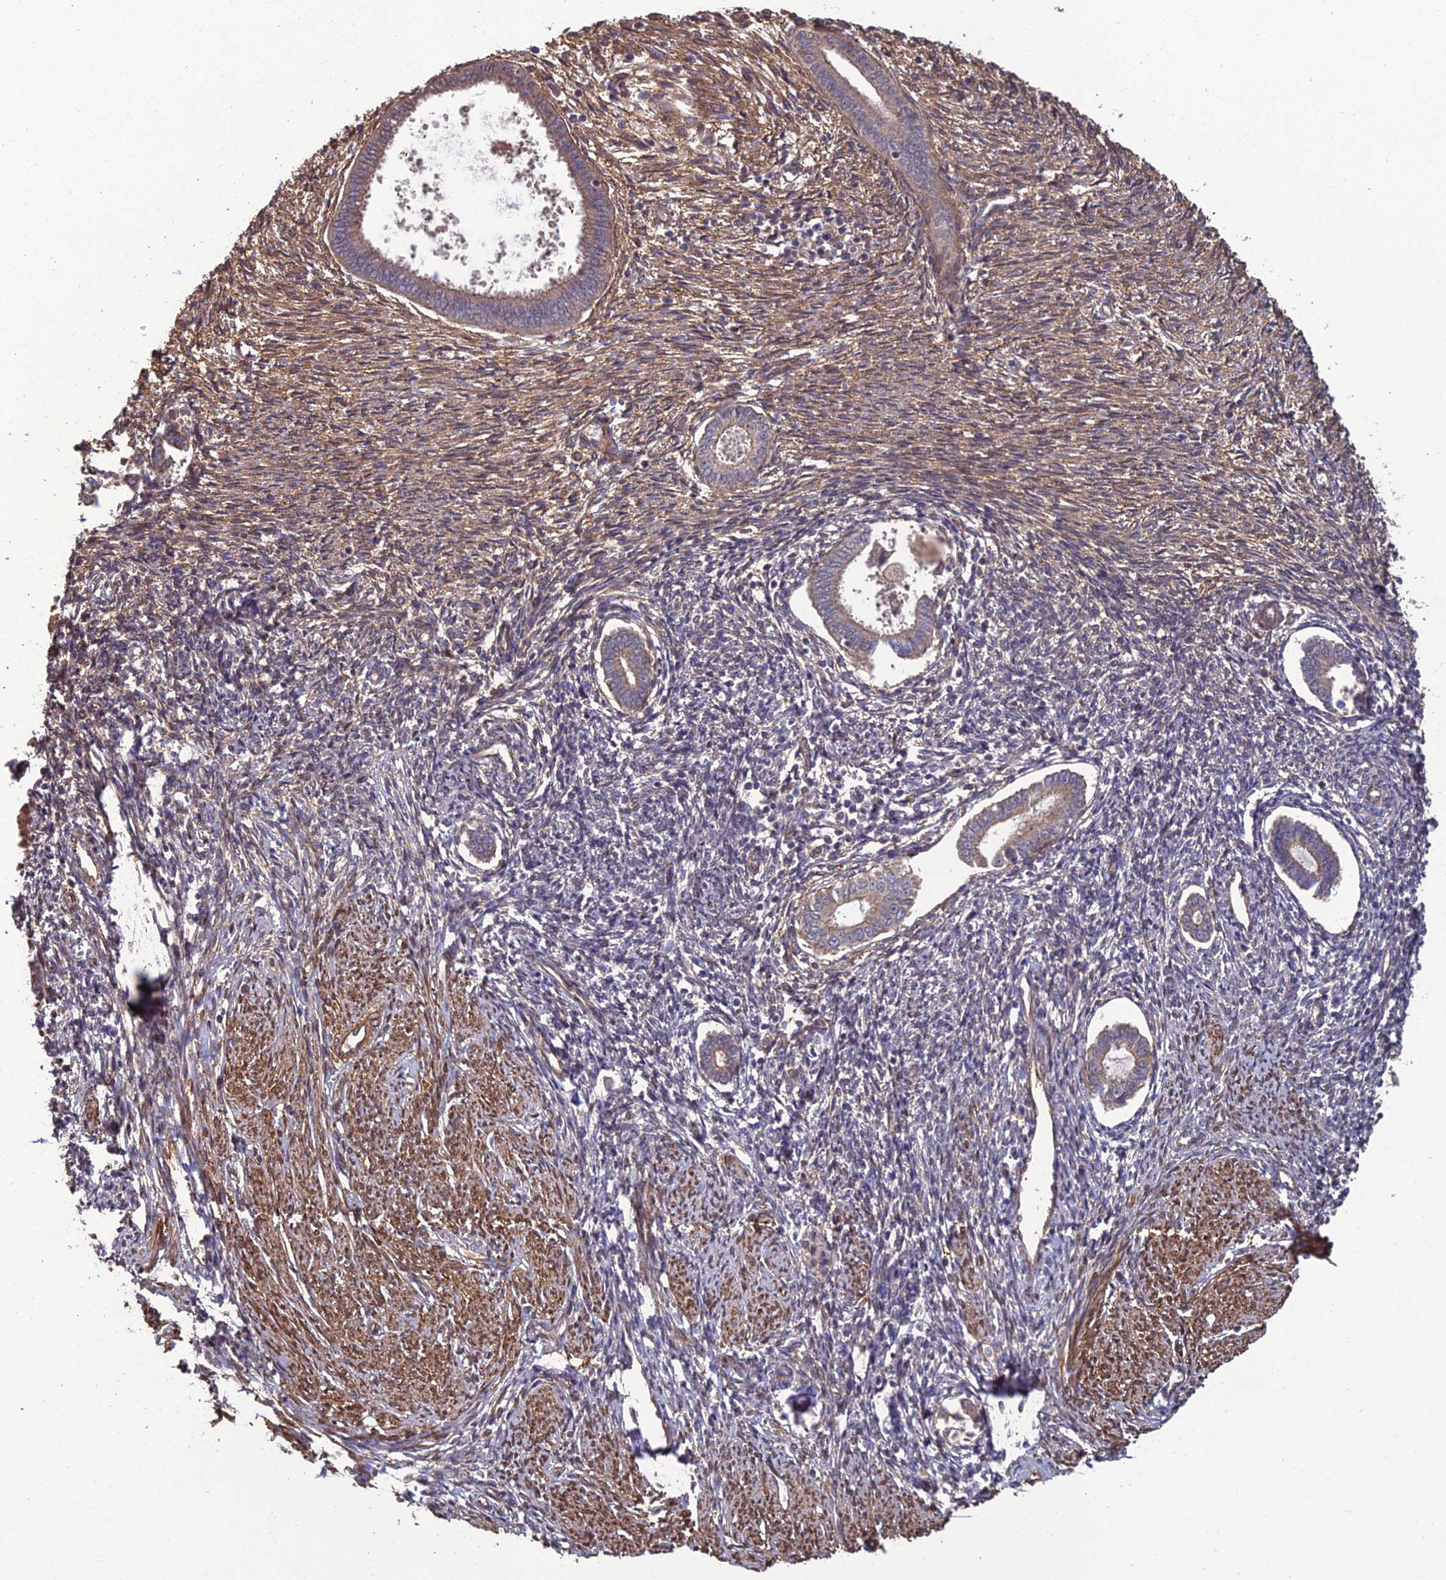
{"staining": {"intensity": "moderate", "quantity": "<25%", "location": "cytoplasmic/membranous"}, "tissue": "endometrium", "cell_type": "Cells in endometrial stroma", "image_type": "normal", "snomed": [{"axis": "morphology", "description": "Normal tissue, NOS"}, {"axis": "topography", "description": "Endometrium"}], "caption": "Human endometrium stained for a protein (brown) reveals moderate cytoplasmic/membranous positive expression in about <25% of cells in endometrial stroma.", "gene": "ATP6V0A2", "patient": {"sex": "female", "age": 56}}